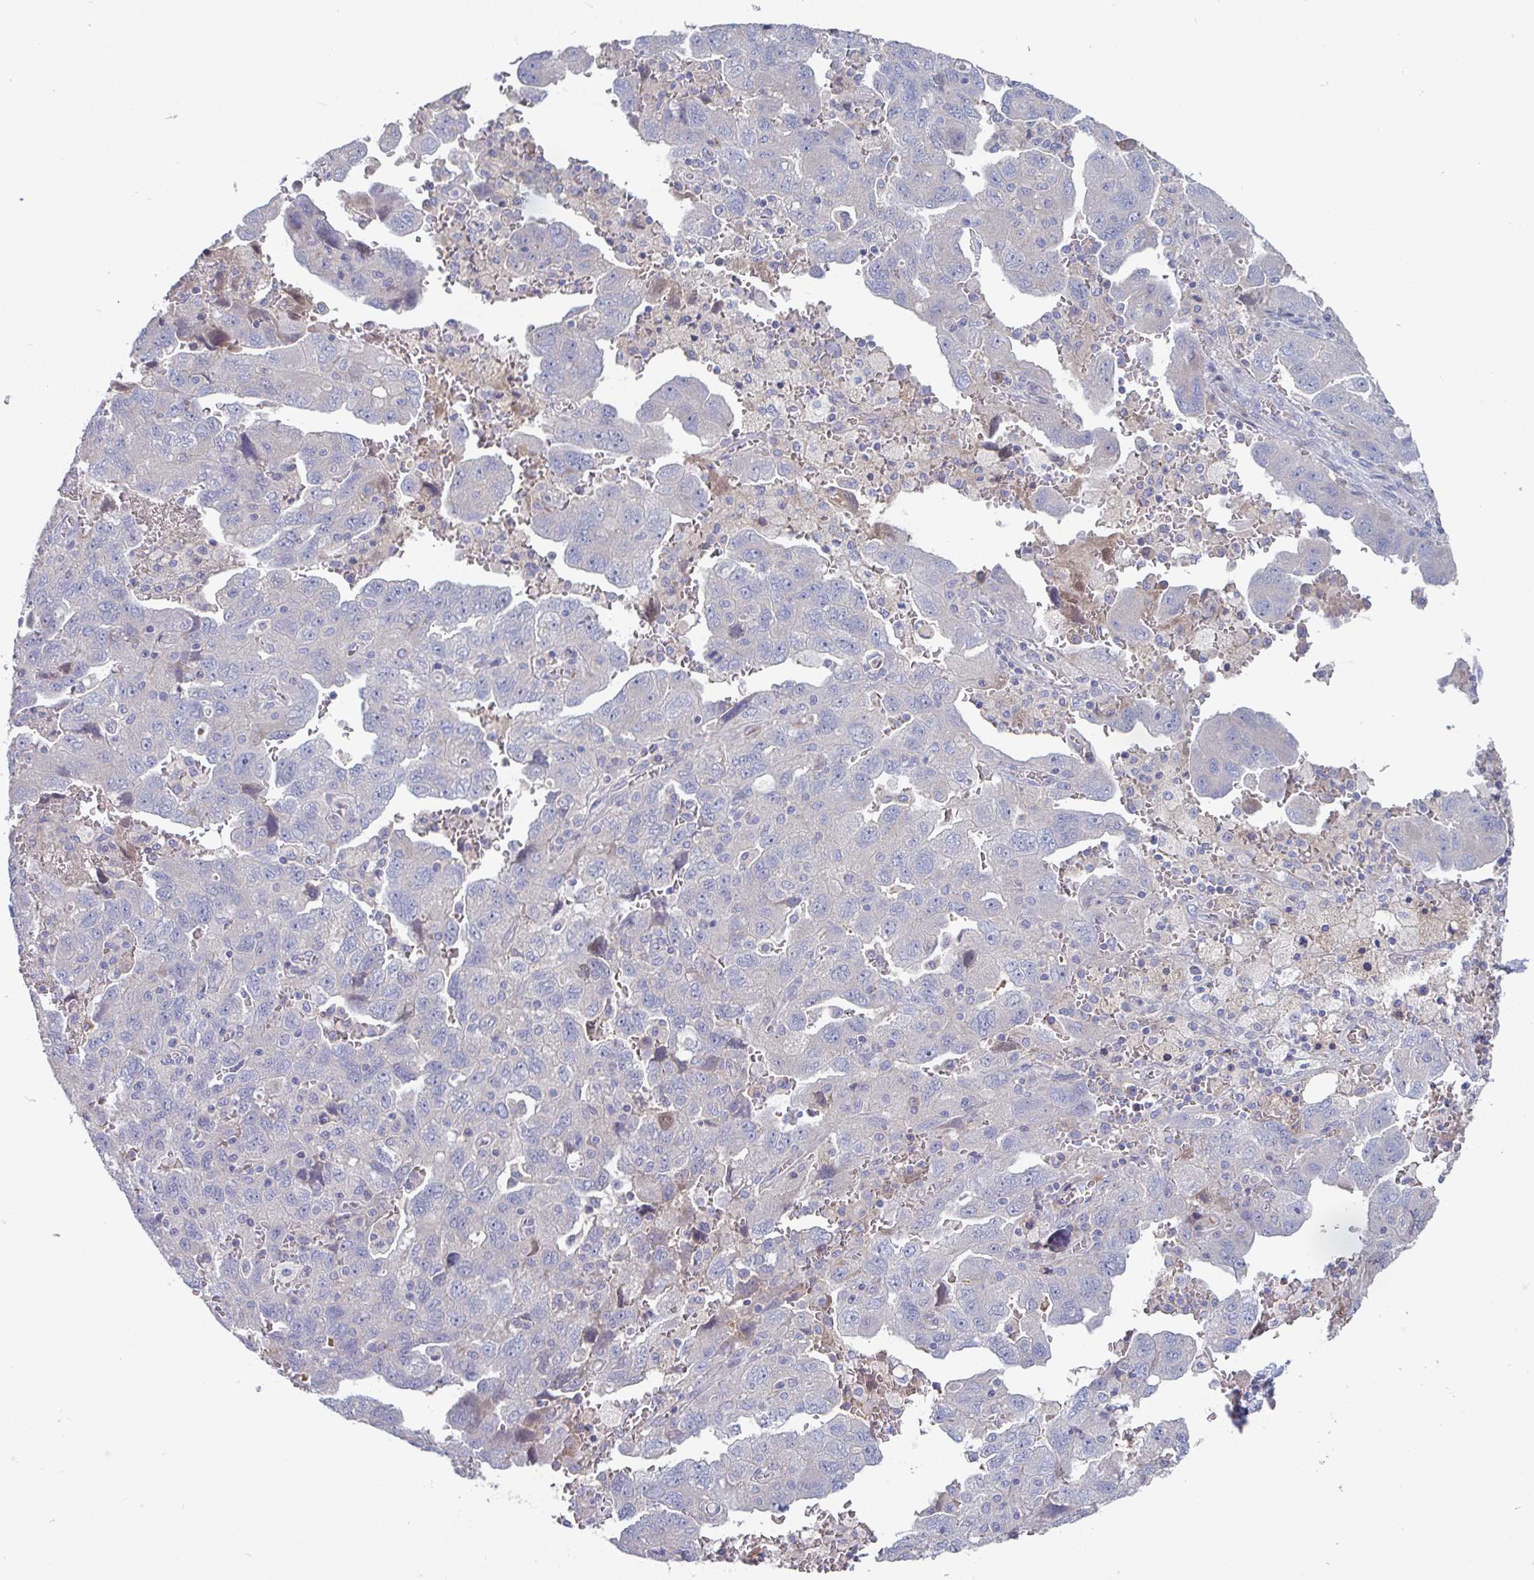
{"staining": {"intensity": "negative", "quantity": "none", "location": "none"}, "tissue": "ovarian cancer", "cell_type": "Tumor cells", "image_type": "cancer", "snomed": [{"axis": "morphology", "description": "Carcinoma, NOS"}, {"axis": "morphology", "description": "Cystadenocarcinoma, serous, NOS"}, {"axis": "topography", "description": "Ovary"}], "caption": "Carcinoma (ovarian) was stained to show a protein in brown. There is no significant positivity in tumor cells. (Stains: DAB immunohistochemistry with hematoxylin counter stain, Microscopy: brightfield microscopy at high magnification).", "gene": "HGFAC", "patient": {"sex": "female", "age": 69}}